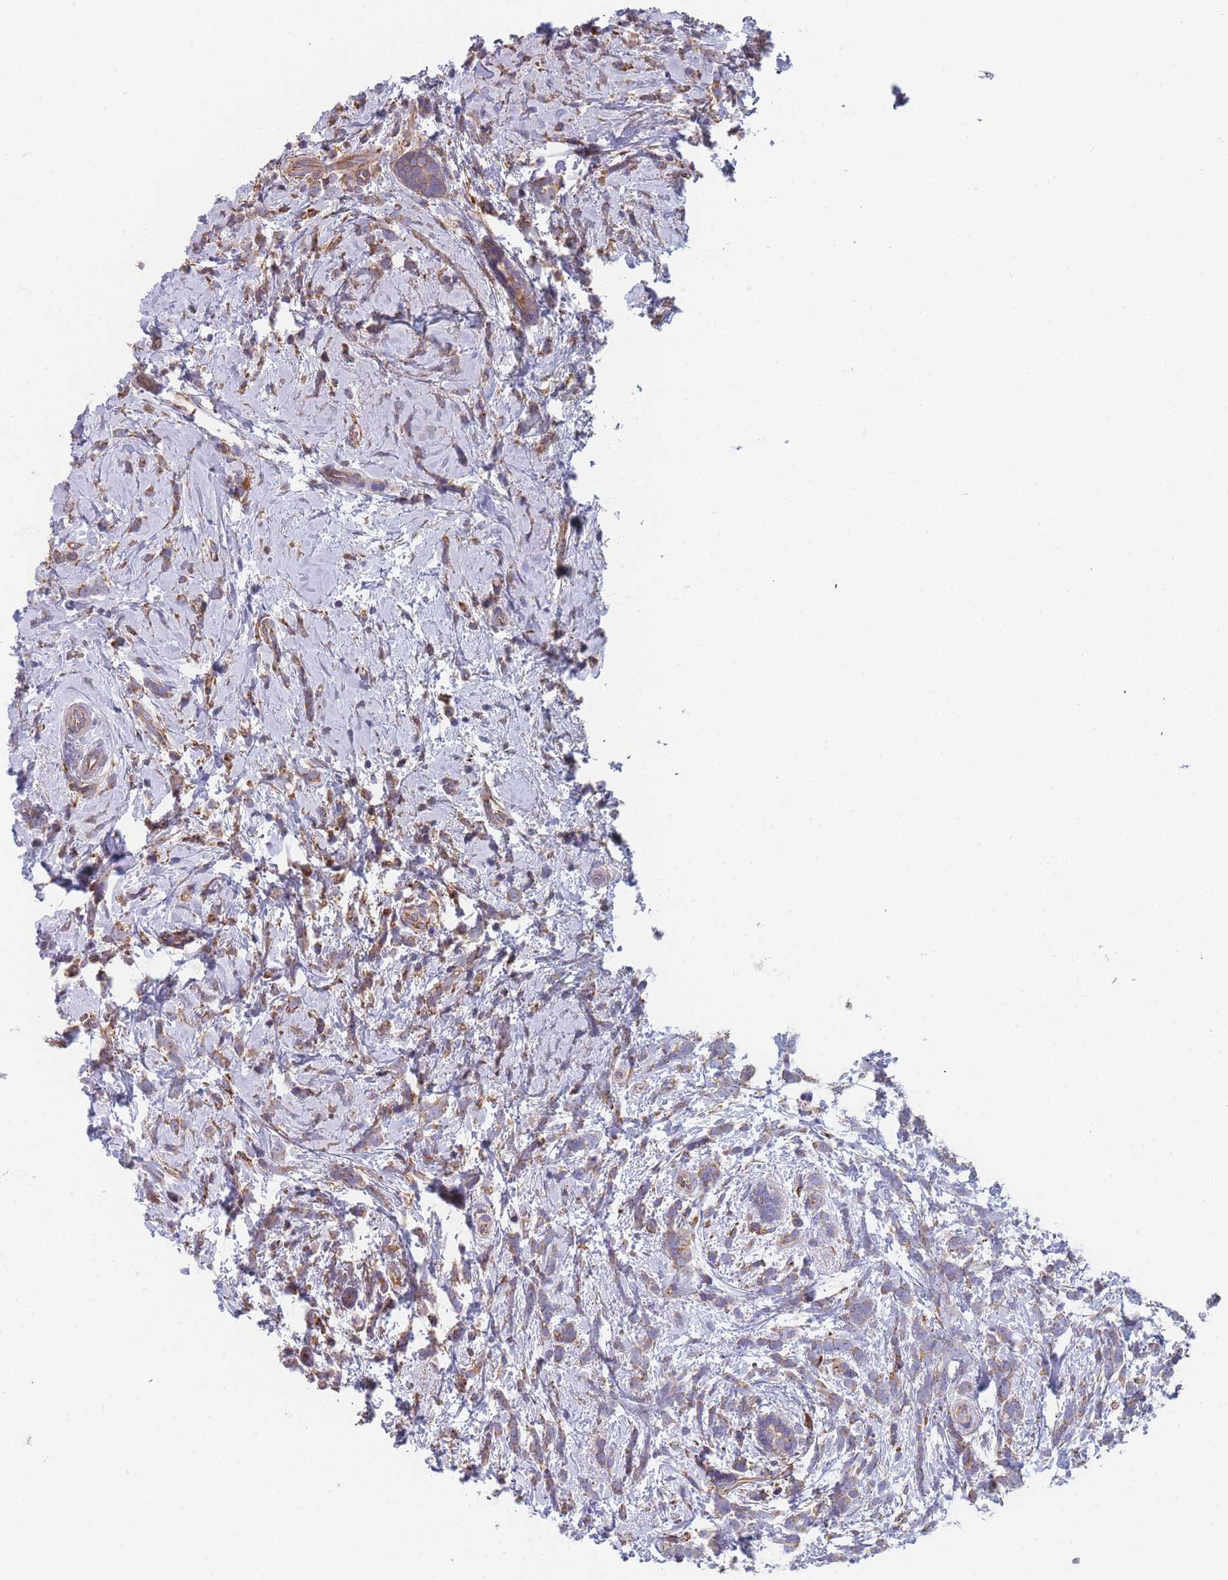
{"staining": {"intensity": "weak", "quantity": "25%-75%", "location": "cytoplasmic/membranous"}, "tissue": "breast cancer", "cell_type": "Tumor cells", "image_type": "cancer", "snomed": [{"axis": "morphology", "description": "Lobular carcinoma"}, {"axis": "topography", "description": "Breast"}], "caption": "IHC (DAB) staining of breast lobular carcinoma demonstrates weak cytoplasmic/membranous protein positivity in about 25%-75% of tumor cells. The protein is shown in brown color, while the nuclei are stained blue.", "gene": "OR7C2", "patient": {"sex": "female", "age": 58}}